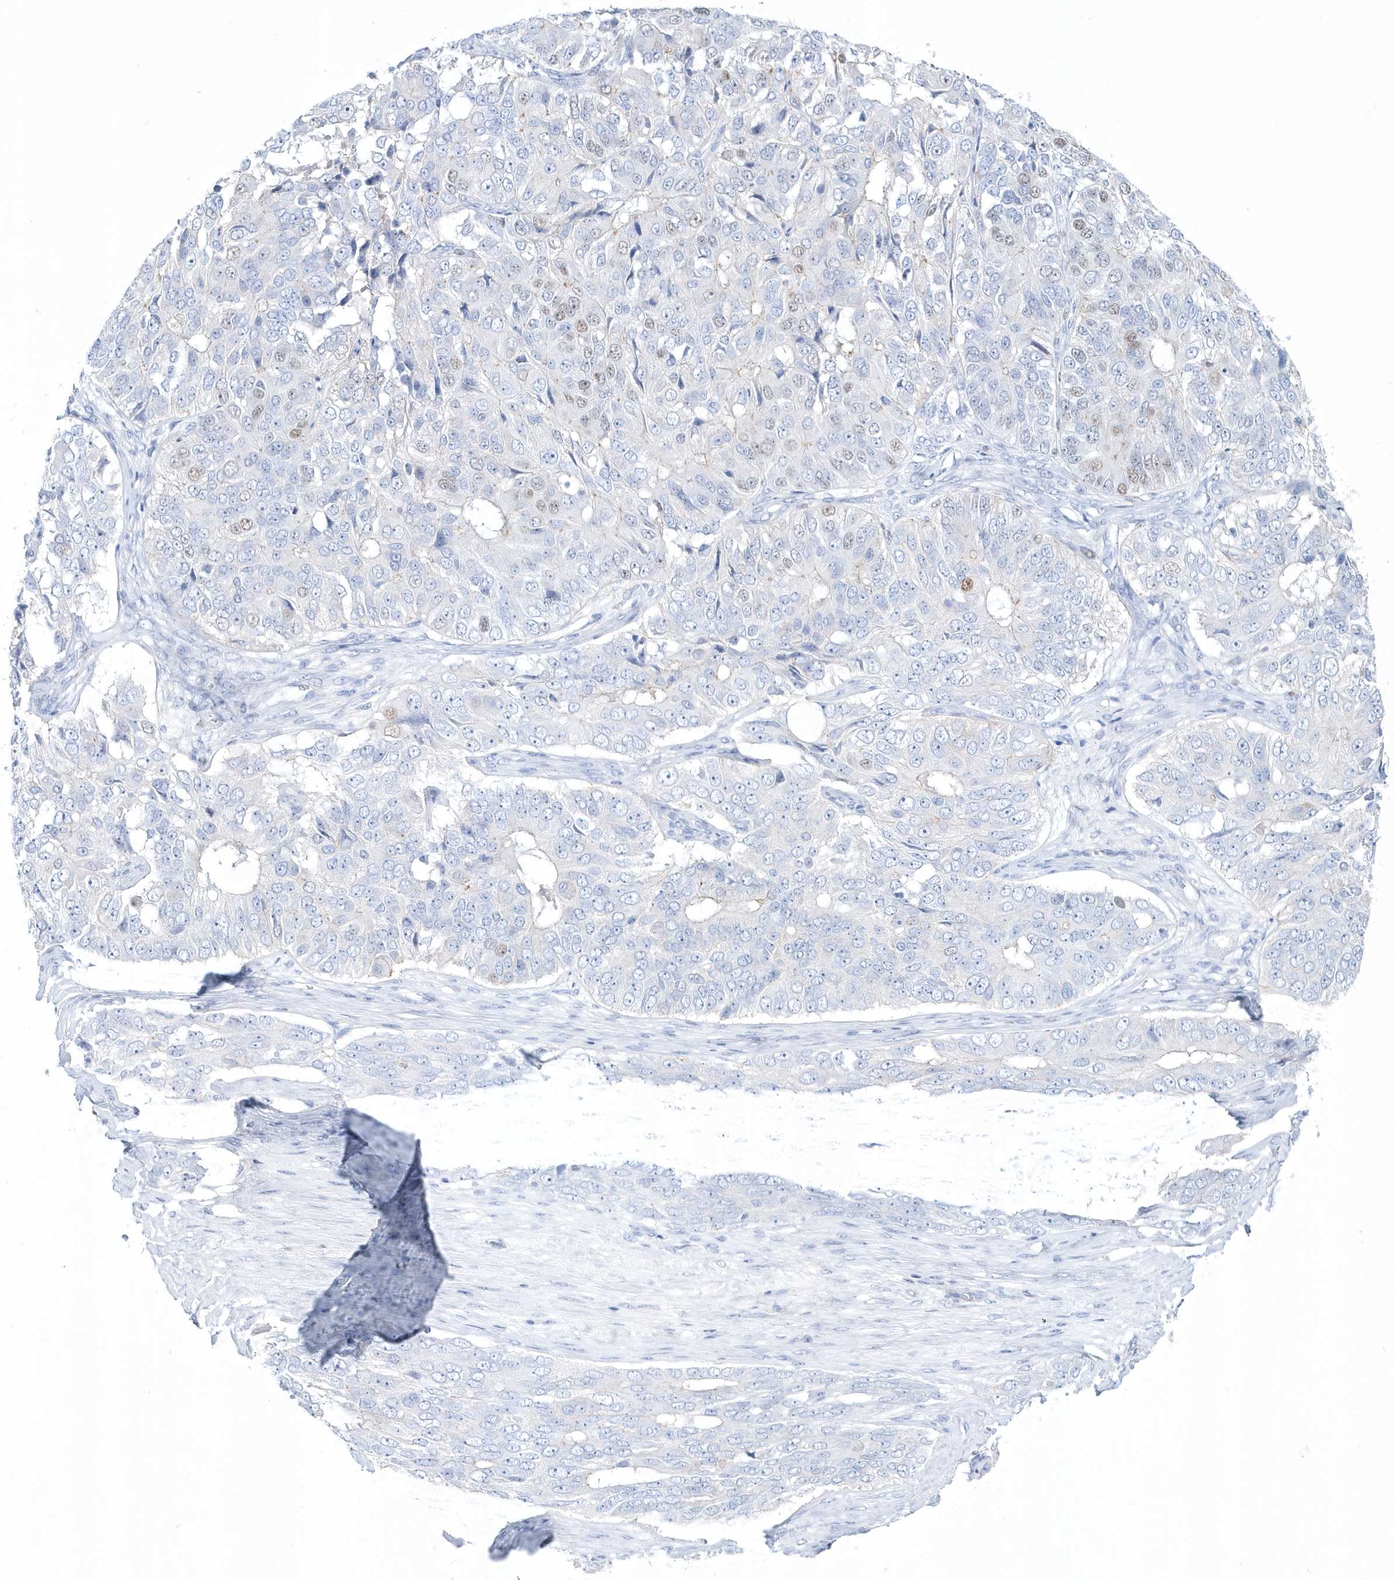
{"staining": {"intensity": "weak", "quantity": "<25%", "location": "nuclear"}, "tissue": "ovarian cancer", "cell_type": "Tumor cells", "image_type": "cancer", "snomed": [{"axis": "morphology", "description": "Carcinoma, endometroid"}, {"axis": "topography", "description": "Ovary"}], "caption": "Tumor cells show no significant protein positivity in endometroid carcinoma (ovarian).", "gene": "TMCO6", "patient": {"sex": "female", "age": 51}}